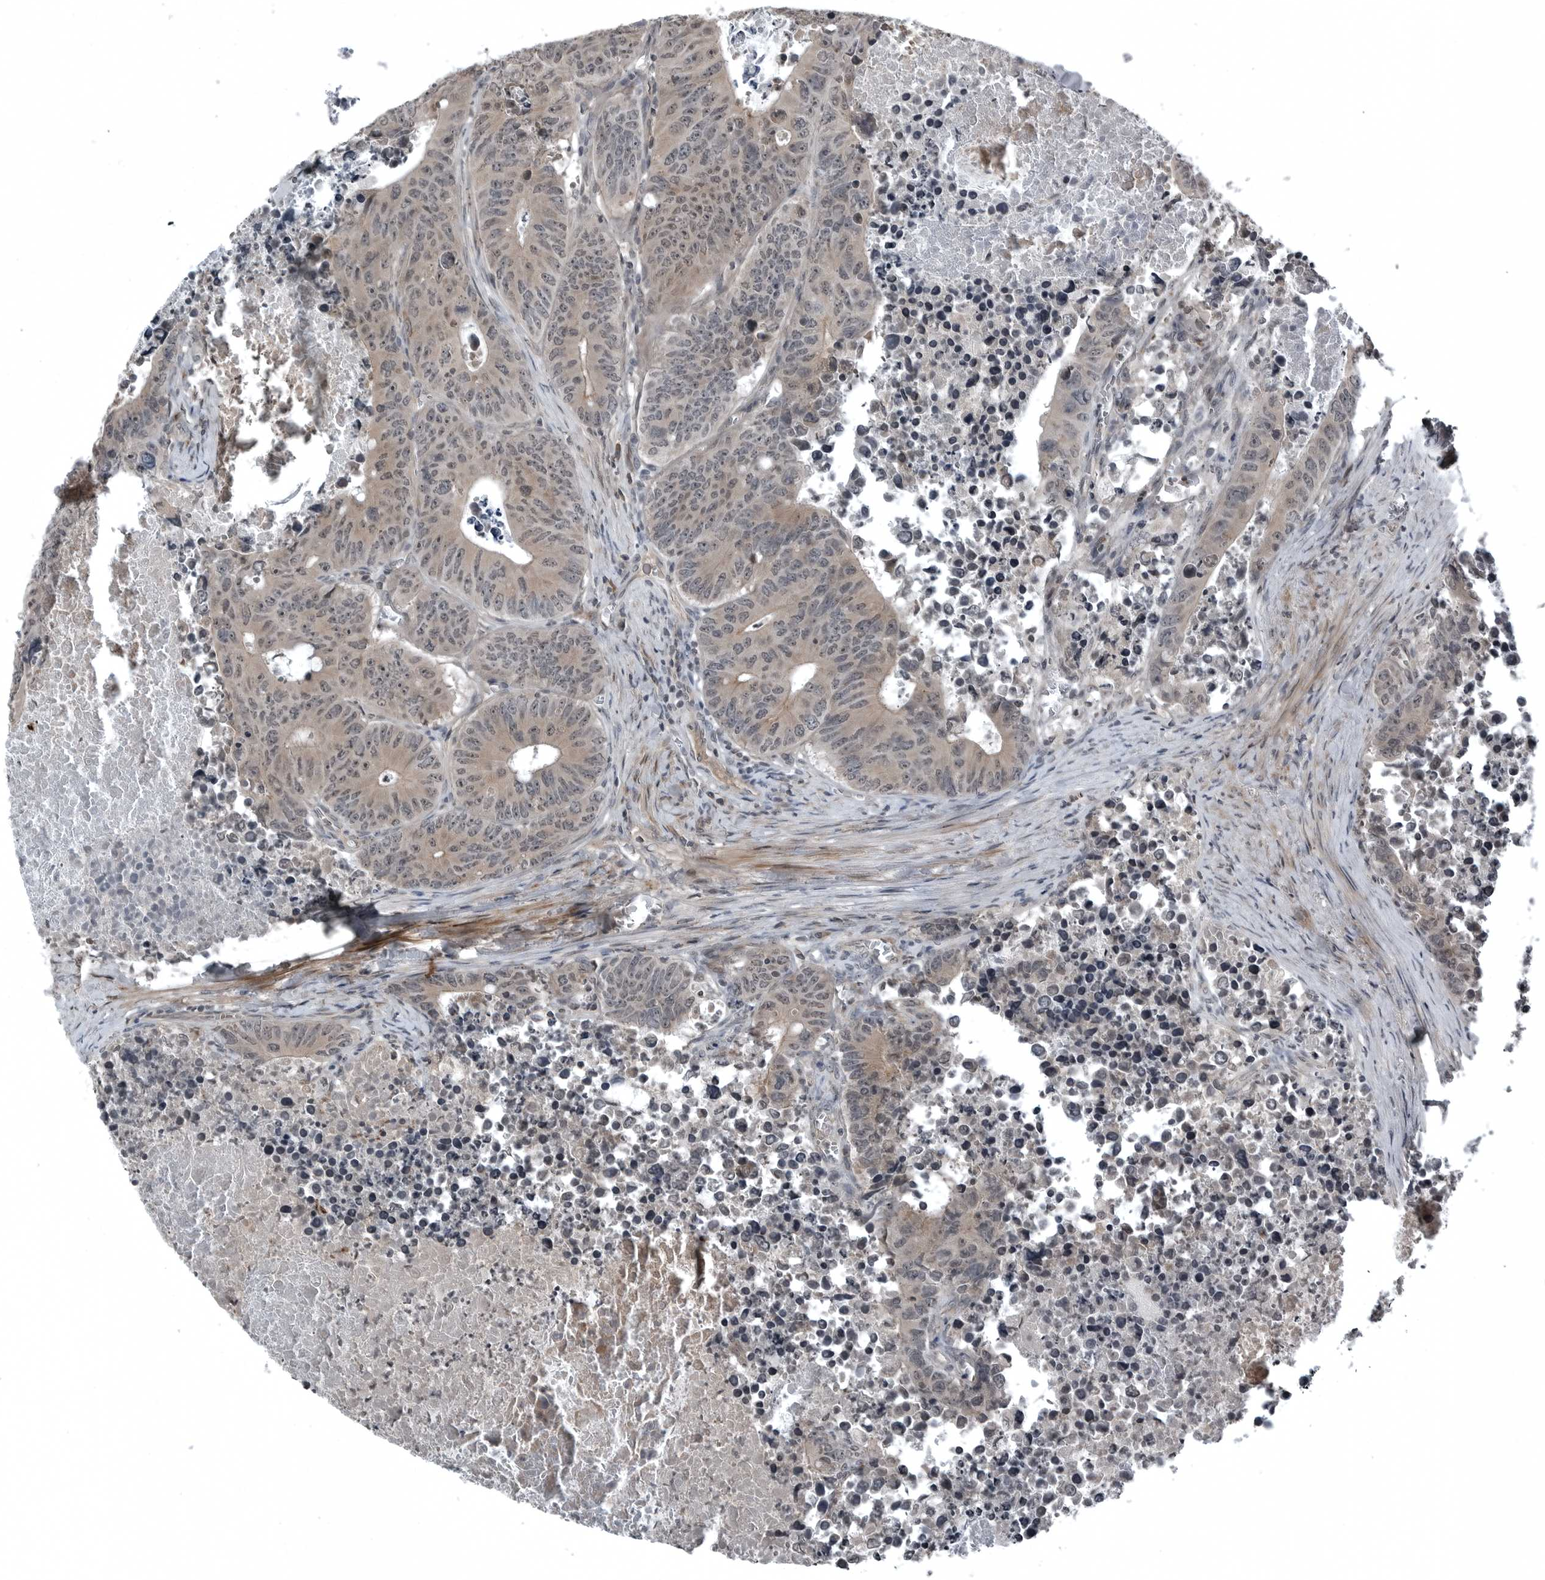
{"staining": {"intensity": "weak", "quantity": ">75%", "location": "cytoplasmic/membranous,nuclear"}, "tissue": "colorectal cancer", "cell_type": "Tumor cells", "image_type": "cancer", "snomed": [{"axis": "morphology", "description": "Adenocarcinoma, NOS"}, {"axis": "topography", "description": "Colon"}], "caption": "Colorectal adenocarcinoma tissue shows weak cytoplasmic/membranous and nuclear positivity in about >75% of tumor cells", "gene": "GAK", "patient": {"sex": "male", "age": 87}}